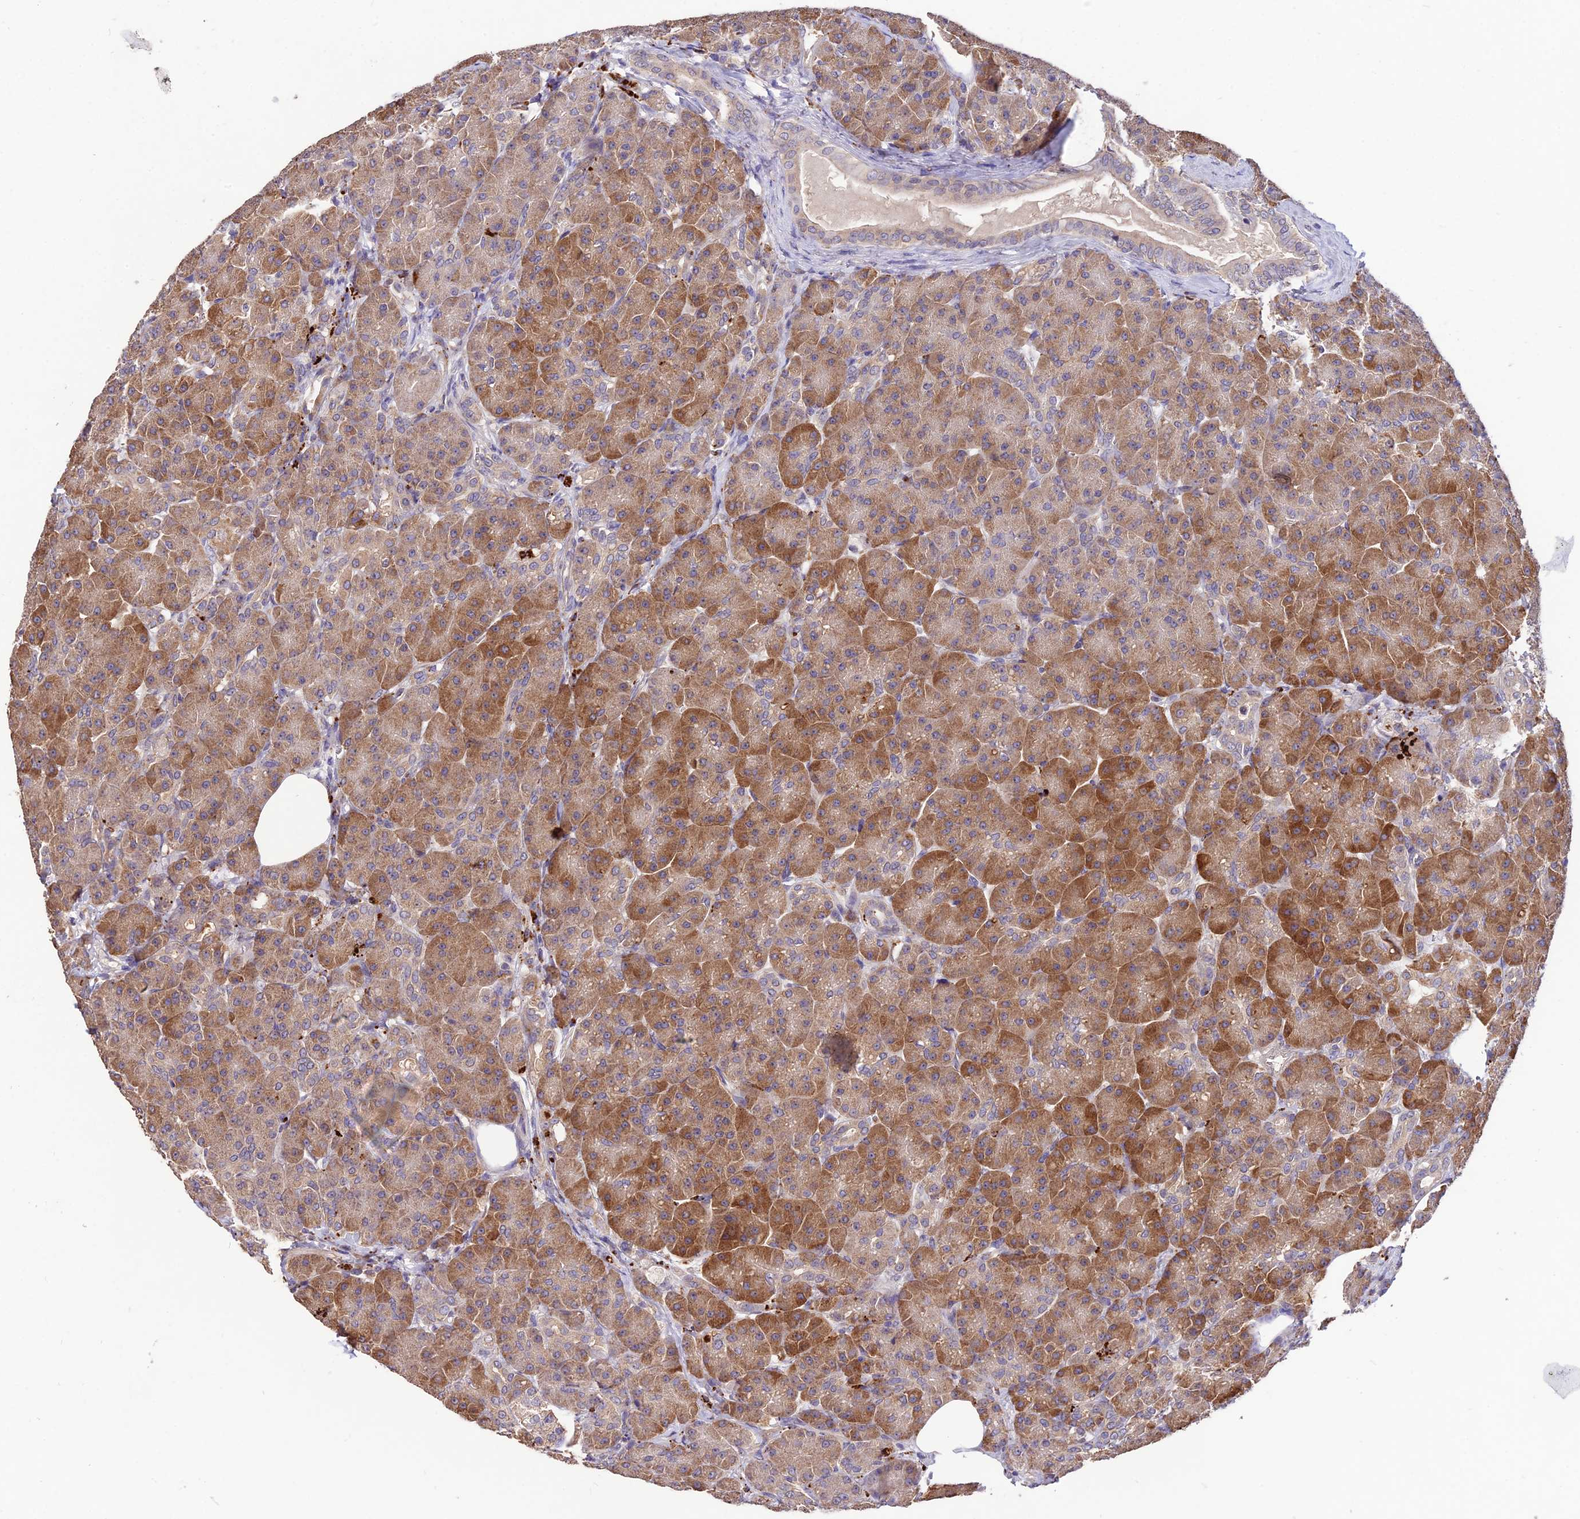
{"staining": {"intensity": "strong", "quantity": ">75%", "location": "cytoplasmic/membranous"}, "tissue": "pancreas", "cell_type": "Exocrine glandular cells", "image_type": "normal", "snomed": [{"axis": "morphology", "description": "Normal tissue, NOS"}, {"axis": "topography", "description": "Pancreas"}], "caption": "A micrograph of pancreas stained for a protein demonstrates strong cytoplasmic/membranous brown staining in exocrine glandular cells. (Brightfield microscopy of DAB IHC at high magnification).", "gene": "SDHD", "patient": {"sex": "male", "age": 63}}